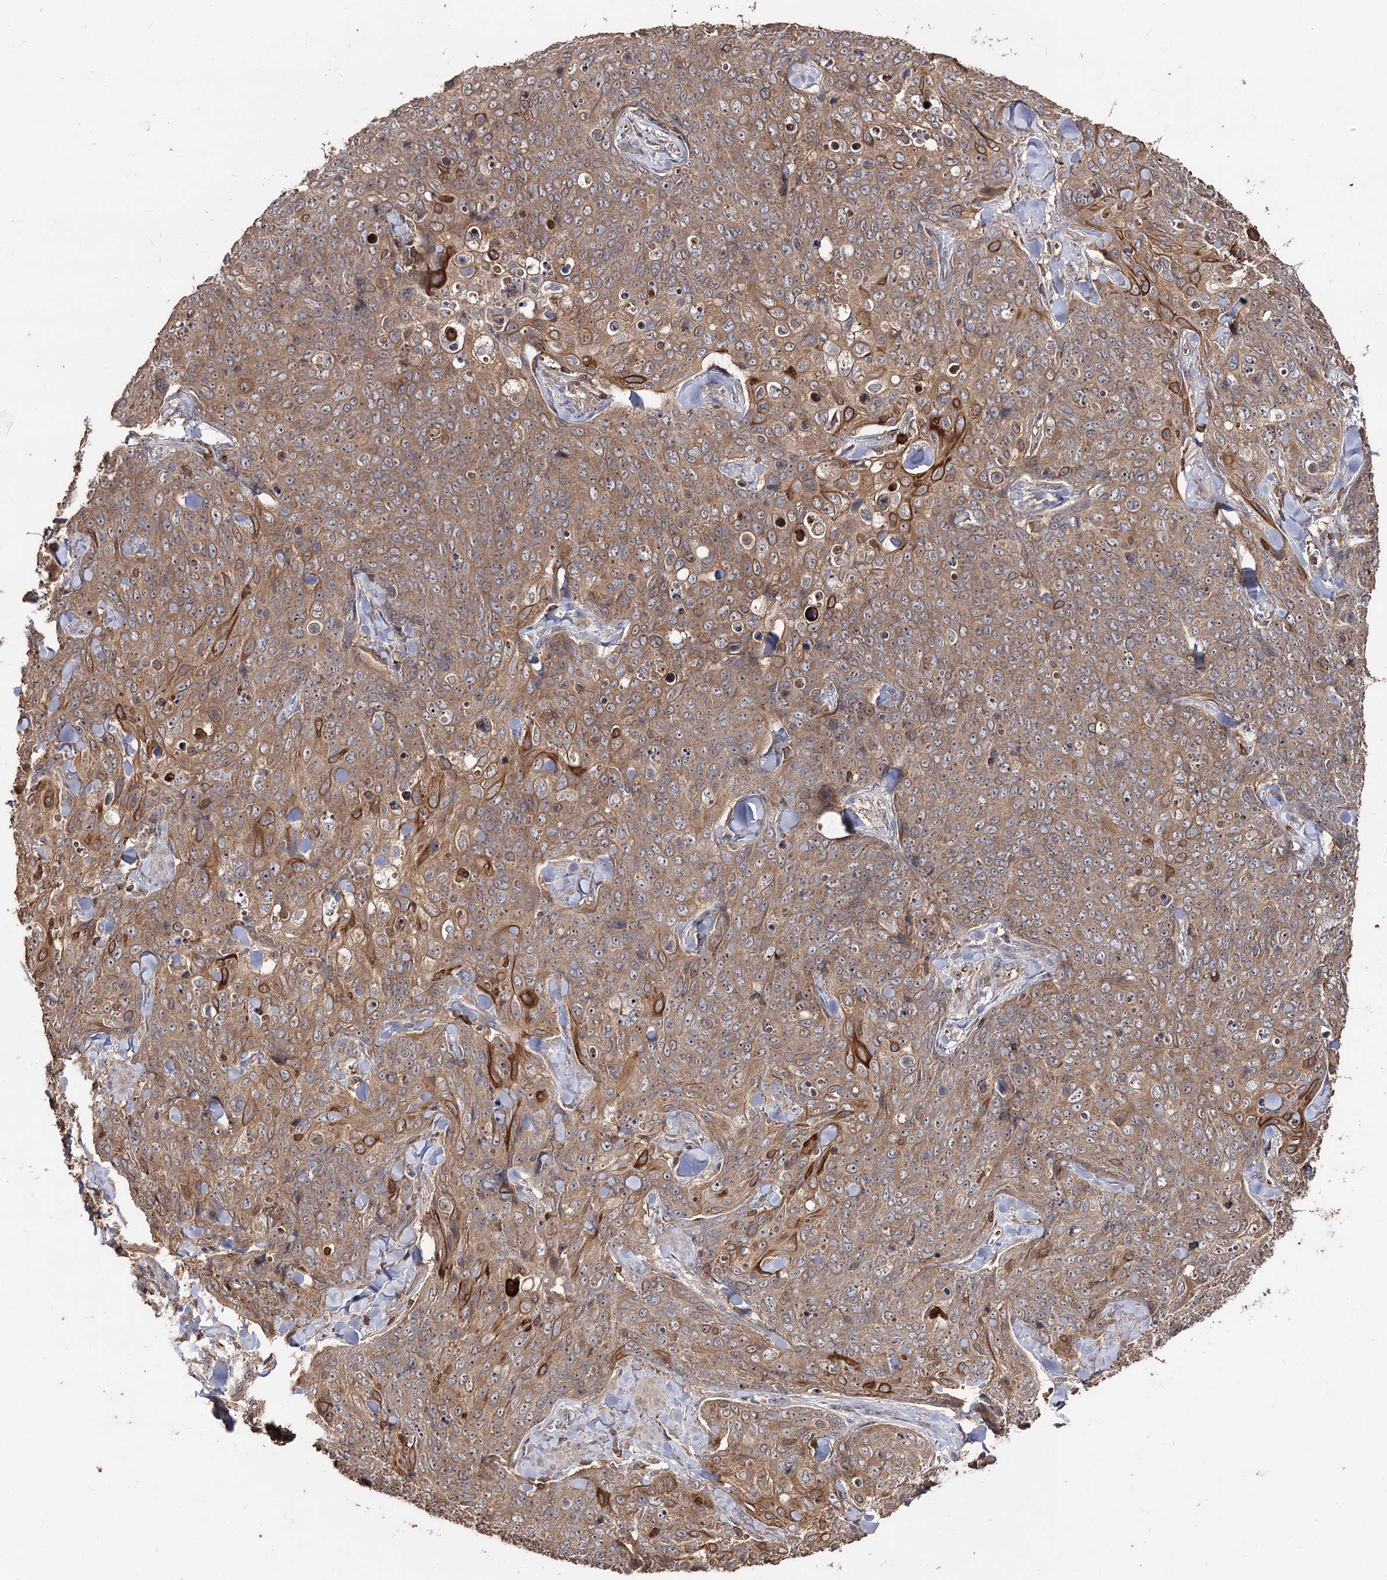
{"staining": {"intensity": "moderate", "quantity": ">75%", "location": "cytoplasmic/membranous"}, "tissue": "skin cancer", "cell_type": "Tumor cells", "image_type": "cancer", "snomed": [{"axis": "morphology", "description": "Squamous cell carcinoma, NOS"}, {"axis": "topography", "description": "Skin"}, {"axis": "topography", "description": "Vulva"}], "caption": "Immunohistochemical staining of squamous cell carcinoma (skin) exhibits moderate cytoplasmic/membranous protein positivity in about >75% of tumor cells.", "gene": "FAM53B", "patient": {"sex": "female", "age": 85}}